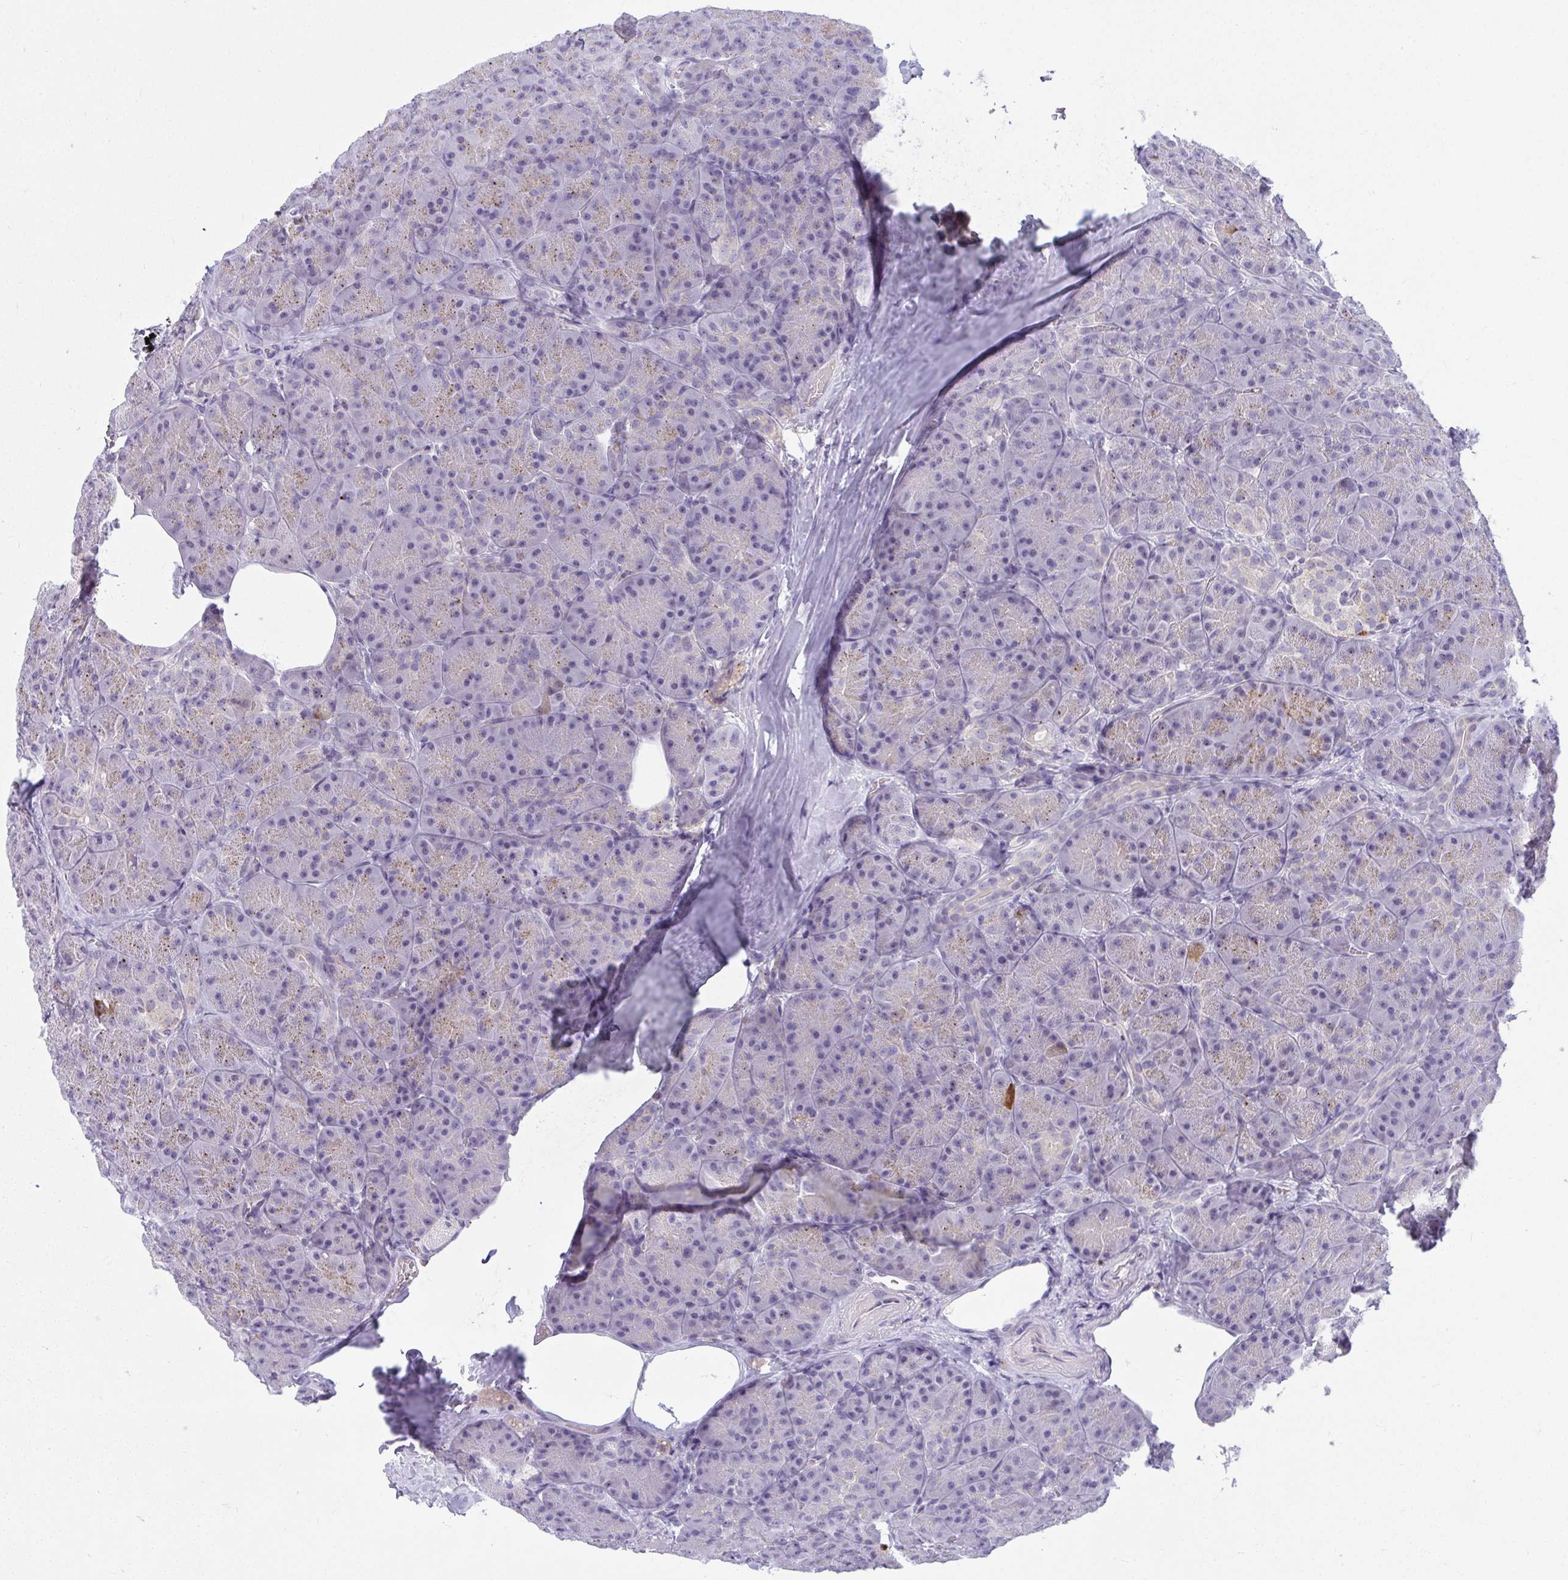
{"staining": {"intensity": "strong", "quantity": "<25%", "location": "cytoplasmic/membranous"}, "tissue": "pancreas", "cell_type": "Exocrine glandular cells", "image_type": "normal", "snomed": [{"axis": "morphology", "description": "Normal tissue, NOS"}, {"axis": "topography", "description": "Pancreas"}], "caption": "Strong cytoplasmic/membranous positivity for a protein is appreciated in about <25% of exocrine glandular cells of unremarkable pancreas using immunohistochemistry.", "gene": "VPS4B", "patient": {"sex": "male", "age": 57}}